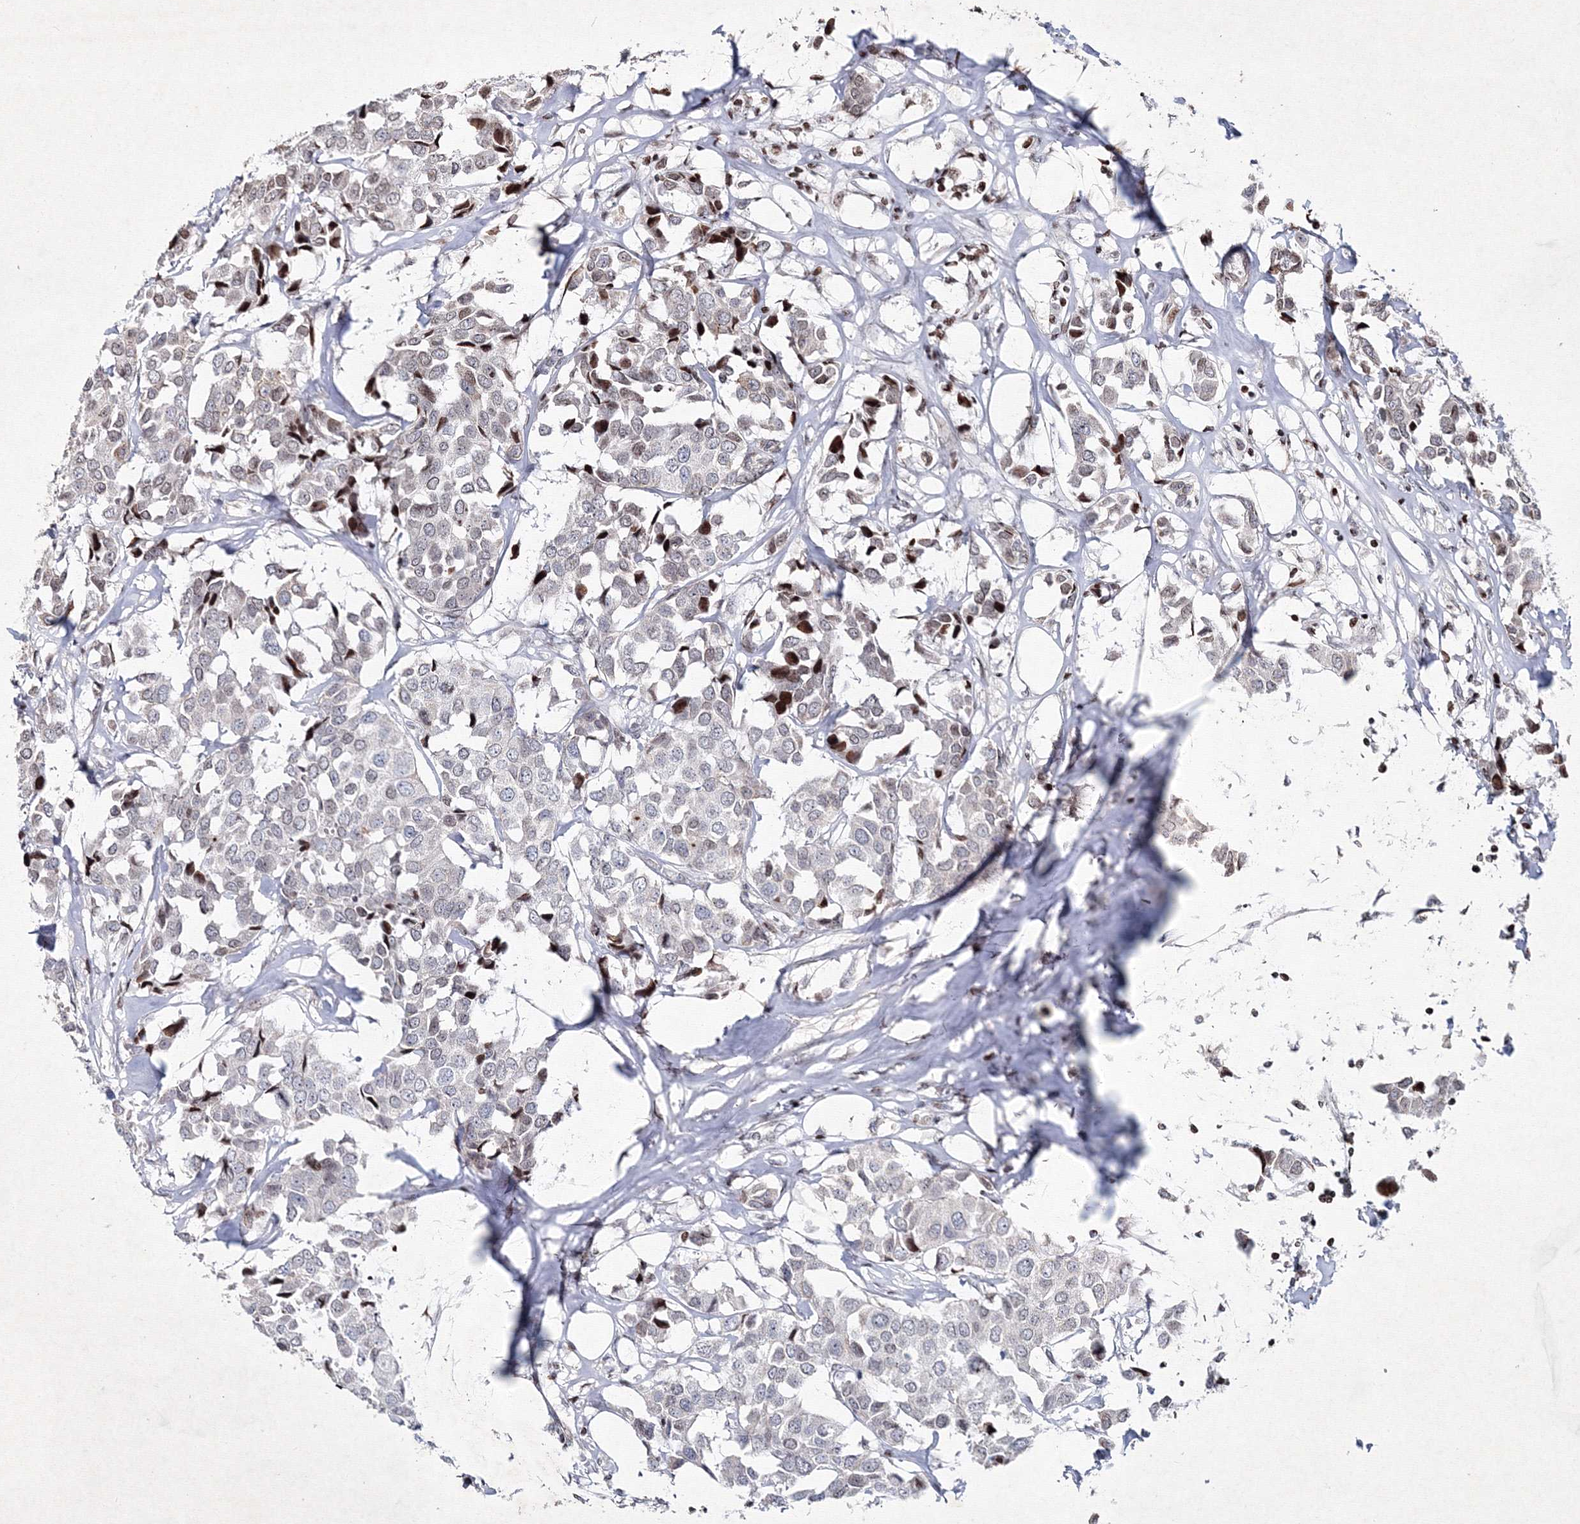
{"staining": {"intensity": "negative", "quantity": "none", "location": "none"}, "tissue": "breast cancer", "cell_type": "Tumor cells", "image_type": "cancer", "snomed": [{"axis": "morphology", "description": "Duct carcinoma"}, {"axis": "topography", "description": "Breast"}], "caption": "Tumor cells show no significant protein staining in breast cancer (infiltrating ductal carcinoma).", "gene": "SMIM29", "patient": {"sex": "female", "age": 80}}